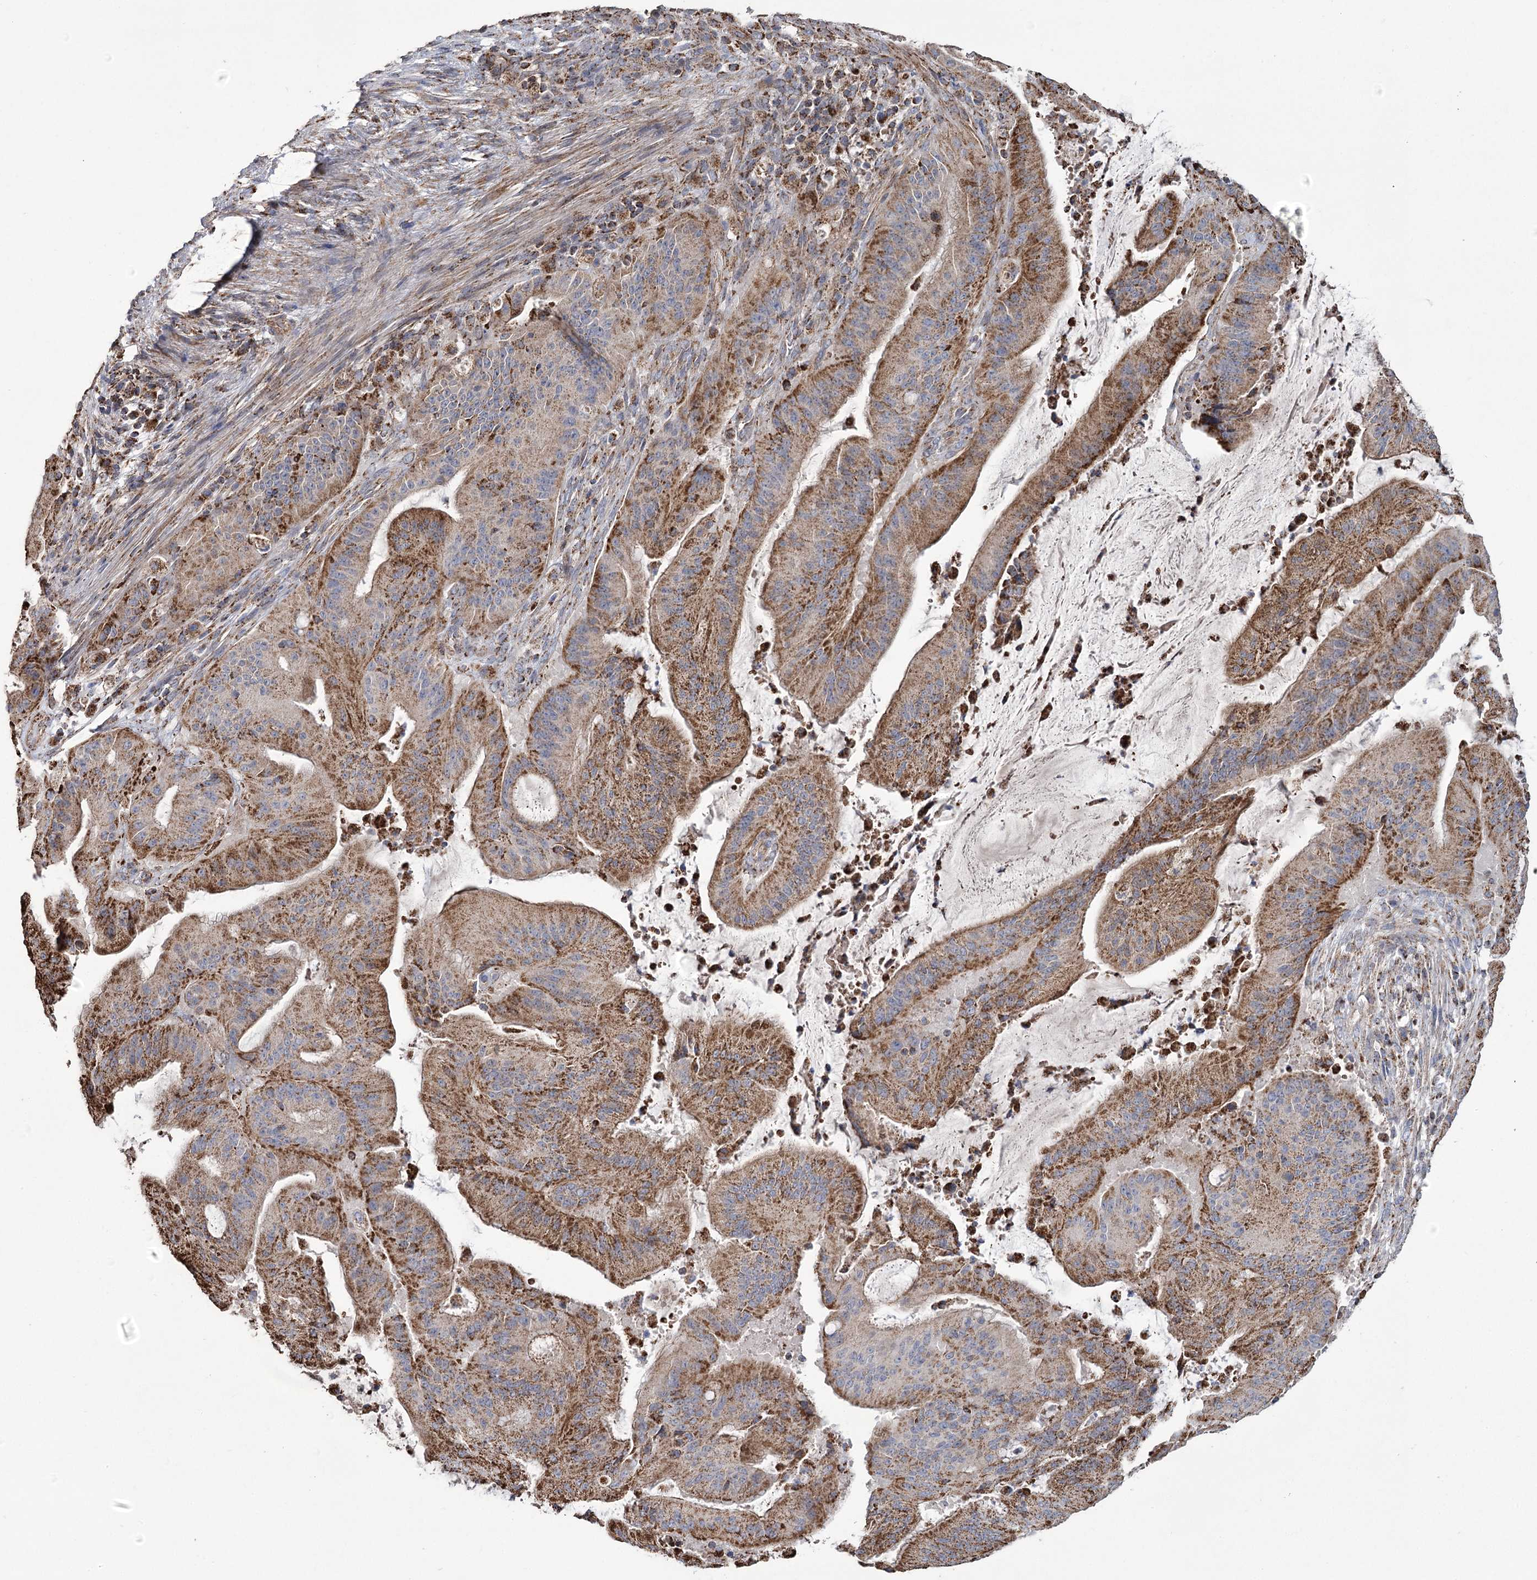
{"staining": {"intensity": "strong", "quantity": ">75%", "location": "cytoplasmic/membranous"}, "tissue": "liver cancer", "cell_type": "Tumor cells", "image_type": "cancer", "snomed": [{"axis": "morphology", "description": "Normal tissue, NOS"}, {"axis": "morphology", "description": "Cholangiocarcinoma"}, {"axis": "topography", "description": "Liver"}, {"axis": "topography", "description": "Peripheral nerve tissue"}], "caption": "A high amount of strong cytoplasmic/membranous positivity is appreciated in about >75% of tumor cells in liver cancer (cholangiocarcinoma) tissue.", "gene": "RANBP3L", "patient": {"sex": "female", "age": 73}}